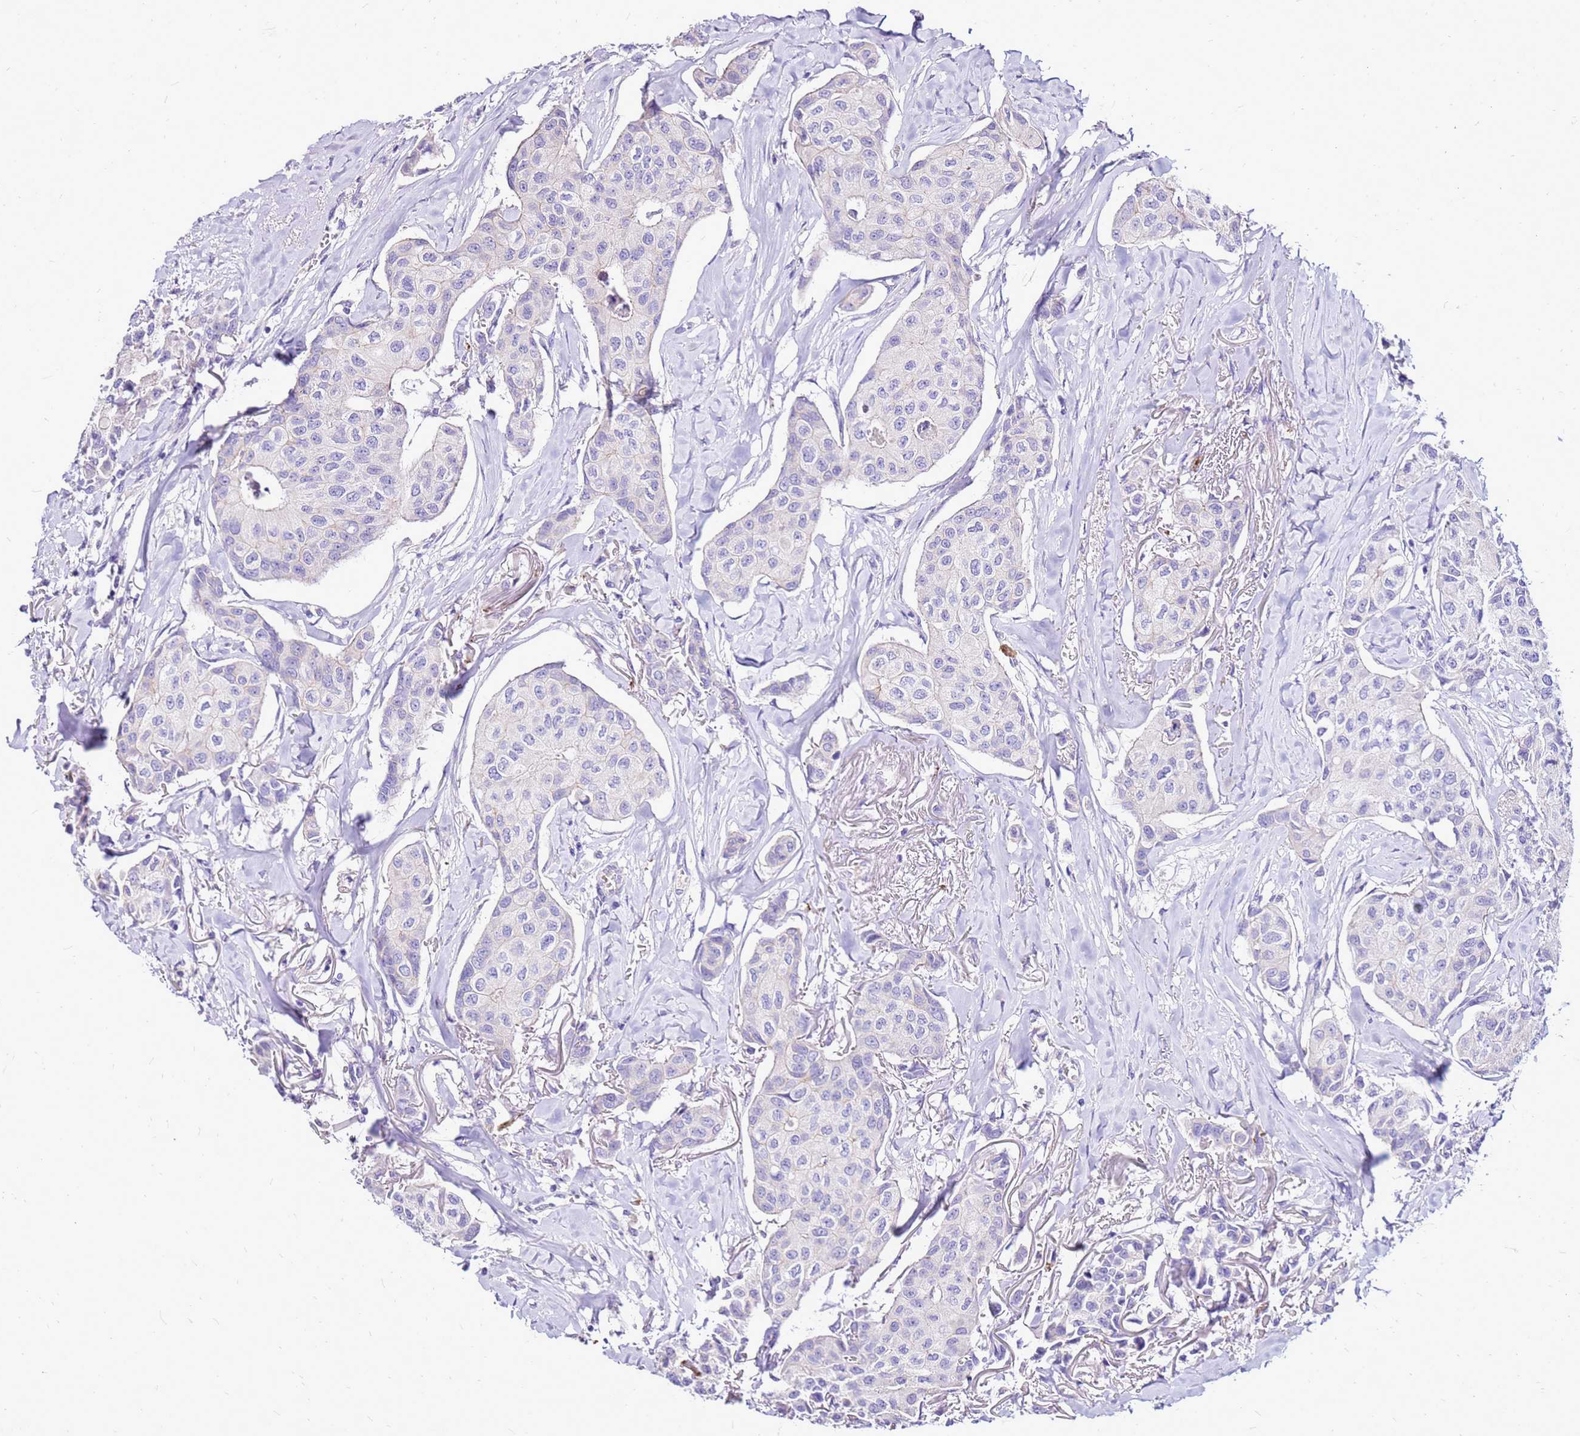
{"staining": {"intensity": "negative", "quantity": "none", "location": "none"}, "tissue": "breast cancer", "cell_type": "Tumor cells", "image_type": "cancer", "snomed": [{"axis": "morphology", "description": "Duct carcinoma"}, {"axis": "topography", "description": "Breast"}], "caption": "Immunohistochemistry micrograph of human breast cancer stained for a protein (brown), which exhibits no positivity in tumor cells. (DAB IHC visualized using brightfield microscopy, high magnification).", "gene": "DCDC2B", "patient": {"sex": "female", "age": 80}}